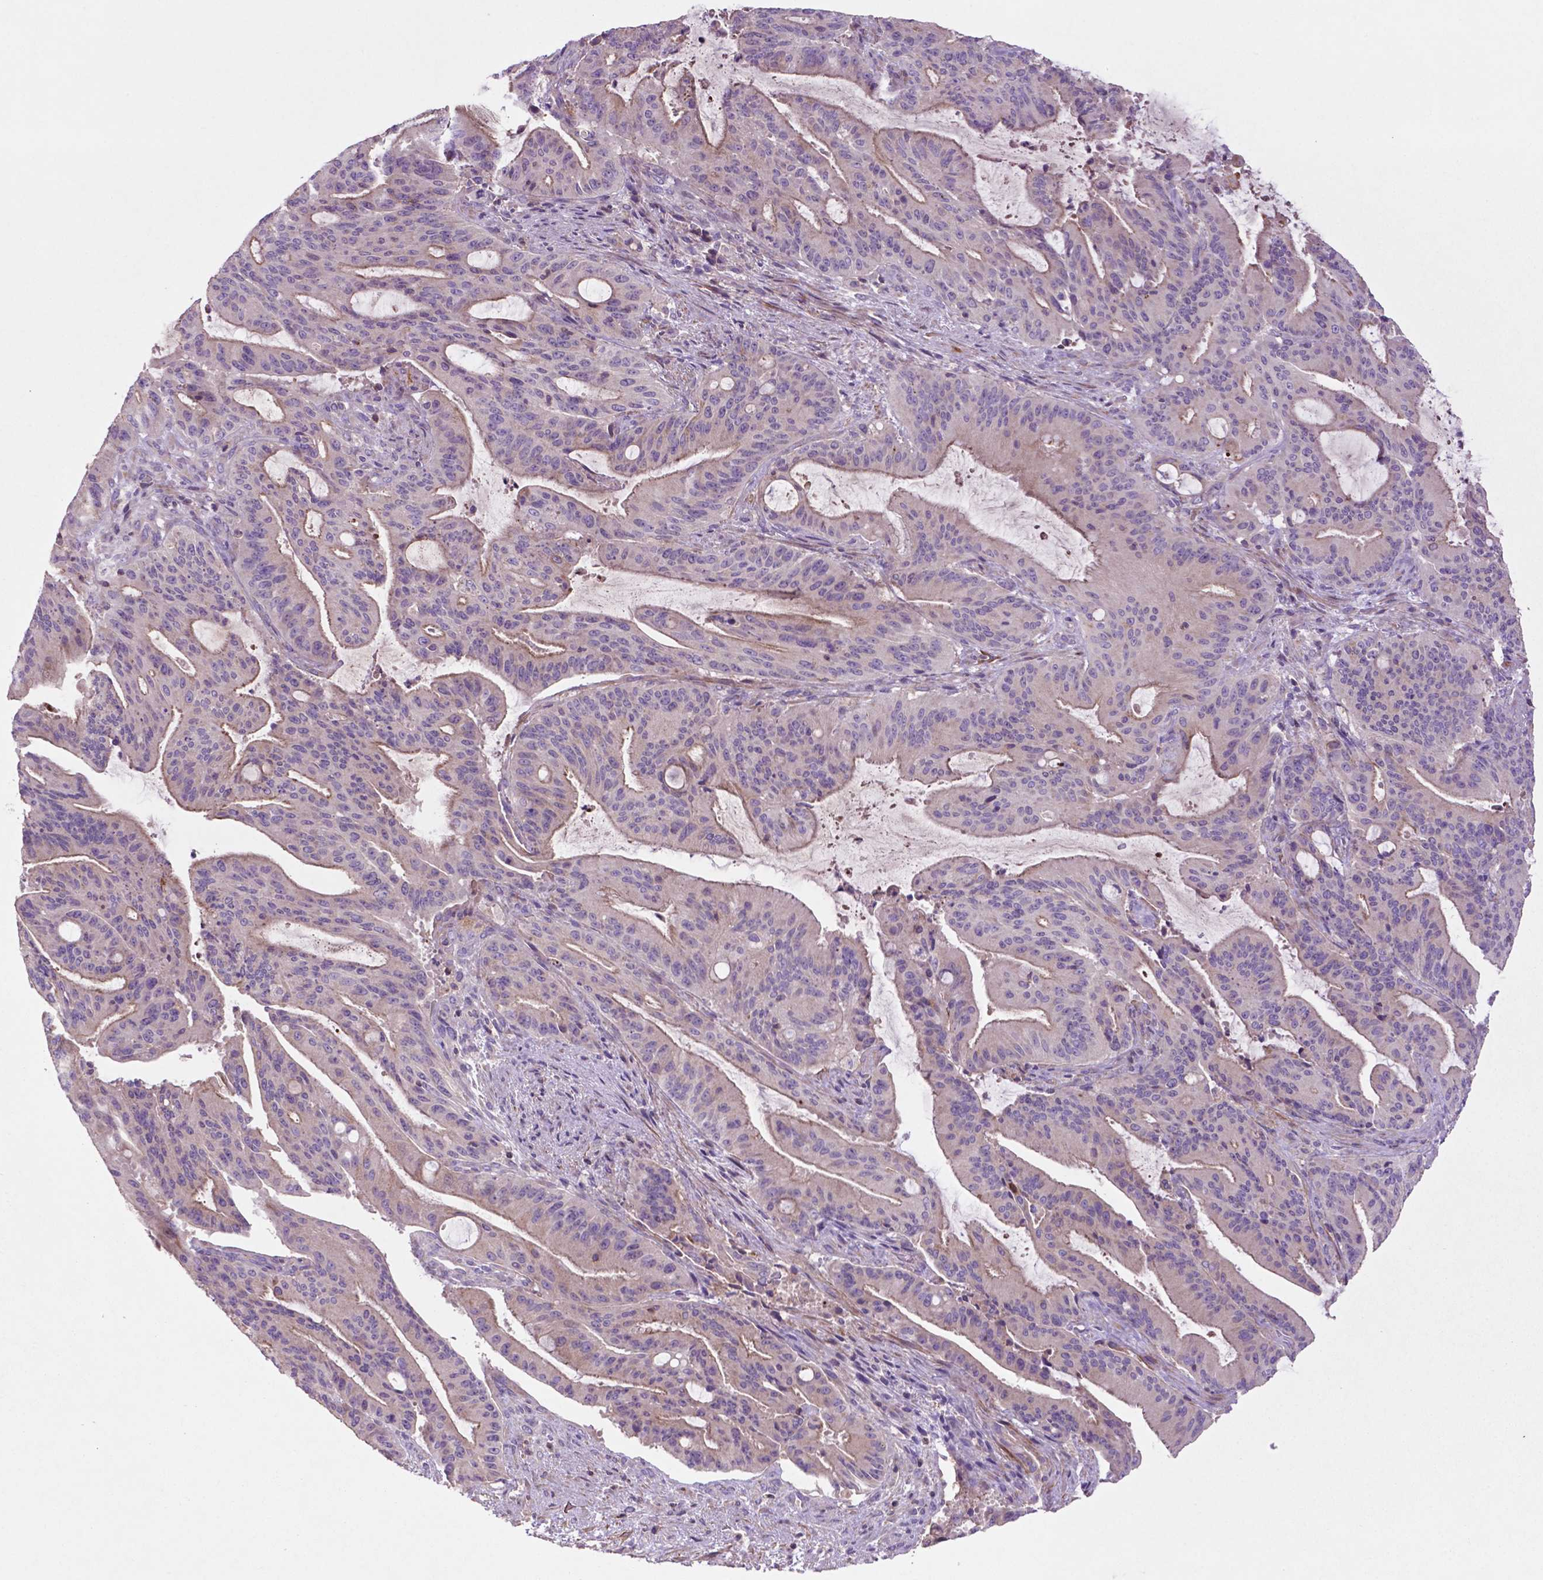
{"staining": {"intensity": "weak", "quantity": "<25%", "location": "cytoplasmic/membranous"}, "tissue": "liver cancer", "cell_type": "Tumor cells", "image_type": "cancer", "snomed": [{"axis": "morphology", "description": "Cholangiocarcinoma"}, {"axis": "topography", "description": "Liver"}], "caption": "IHC image of neoplastic tissue: cholangiocarcinoma (liver) stained with DAB displays no significant protein positivity in tumor cells. (DAB immunohistochemistry (IHC), high magnification).", "gene": "BMP4", "patient": {"sex": "female", "age": 73}}